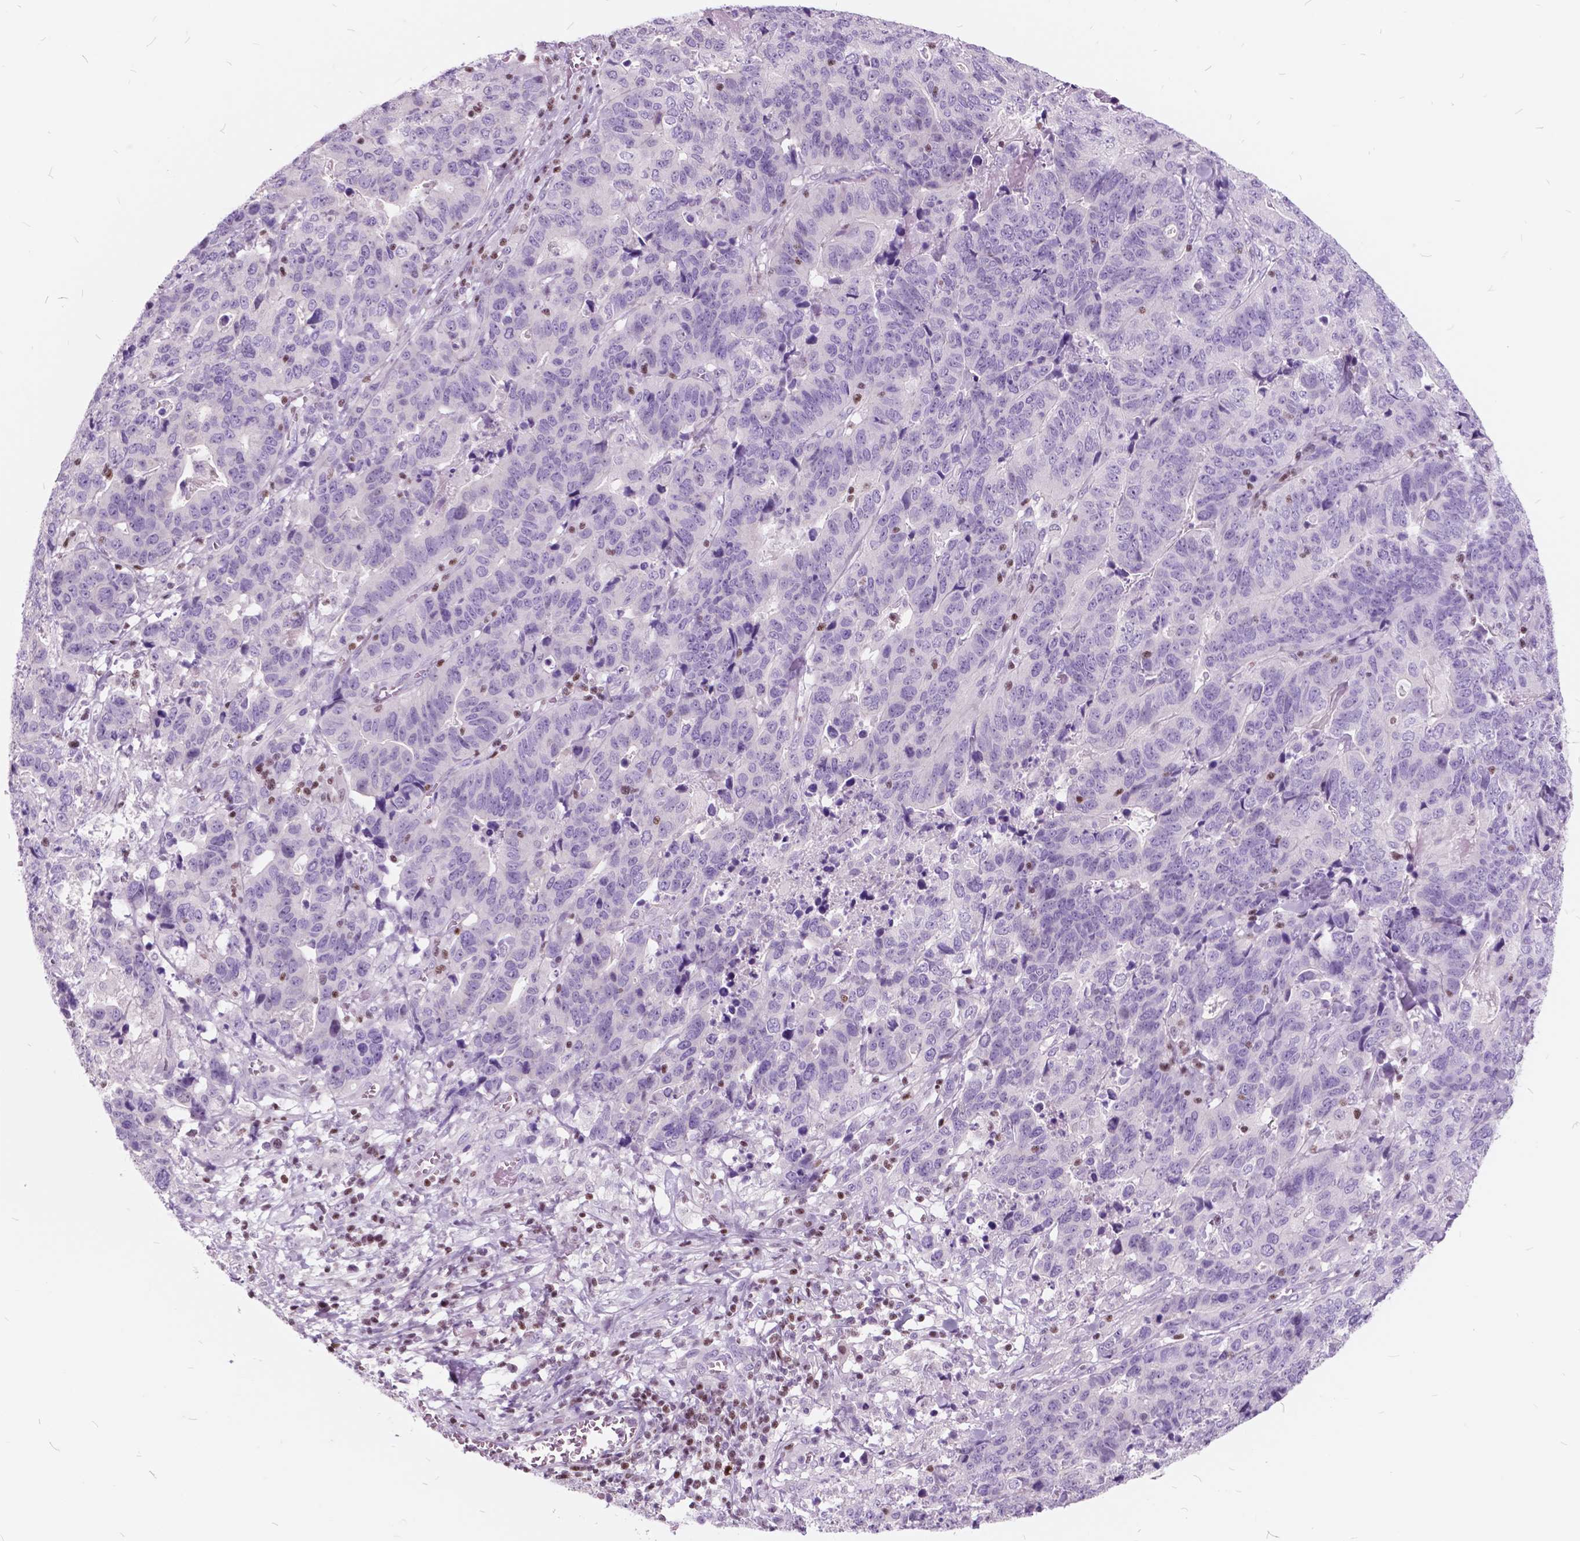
{"staining": {"intensity": "negative", "quantity": "none", "location": "none"}, "tissue": "stomach cancer", "cell_type": "Tumor cells", "image_type": "cancer", "snomed": [{"axis": "morphology", "description": "Adenocarcinoma, NOS"}, {"axis": "topography", "description": "Stomach, upper"}], "caption": "Photomicrograph shows no protein positivity in tumor cells of stomach cancer tissue.", "gene": "SP140", "patient": {"sex": "female", "age": 67}}